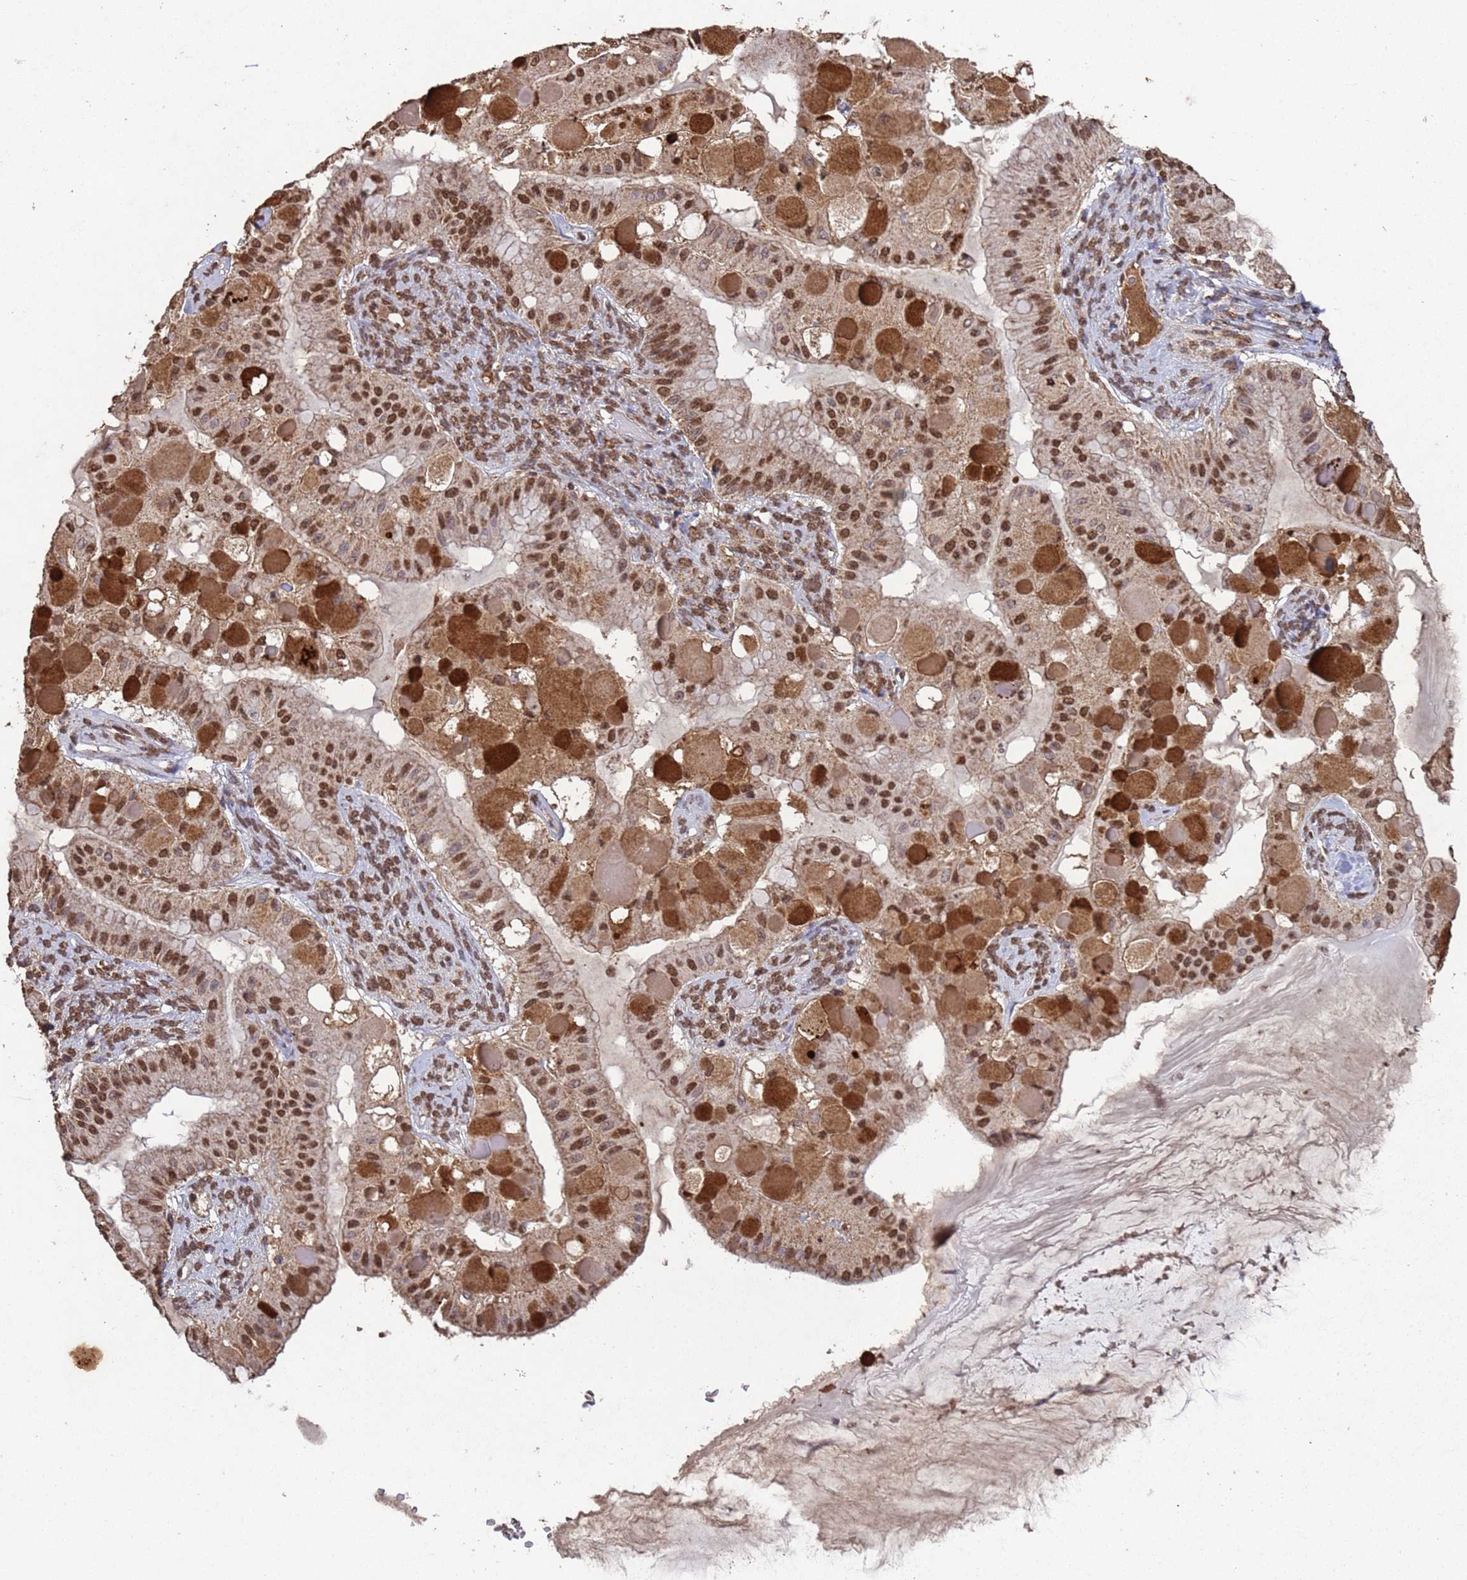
{"staining": {"intensity": "strong", "quantity": ">75%", "location": "cytoplasmic/membranous,nuclear"}, "tissue": "ovarian cancer", "cell_type": "Tumor cells", "image_type": "cancer", "snomed": [{"axis": "morphology", "description": "Cystadenocarcinoma, mucinous, NOS"}, {"axis": "topography", "description": "Ovary"}], "caption": "DAB (3,3'-diaminobenzidine) immunohistochemical staining of human ovarian cancer (mucinous cystadenocarcinoma) shows strong cytoplasmic/membranous and nuclear protein staining in about >75% of tumor cells.", "gene": "HDAC10", "patient": {"sex": "female", "age": 61}}